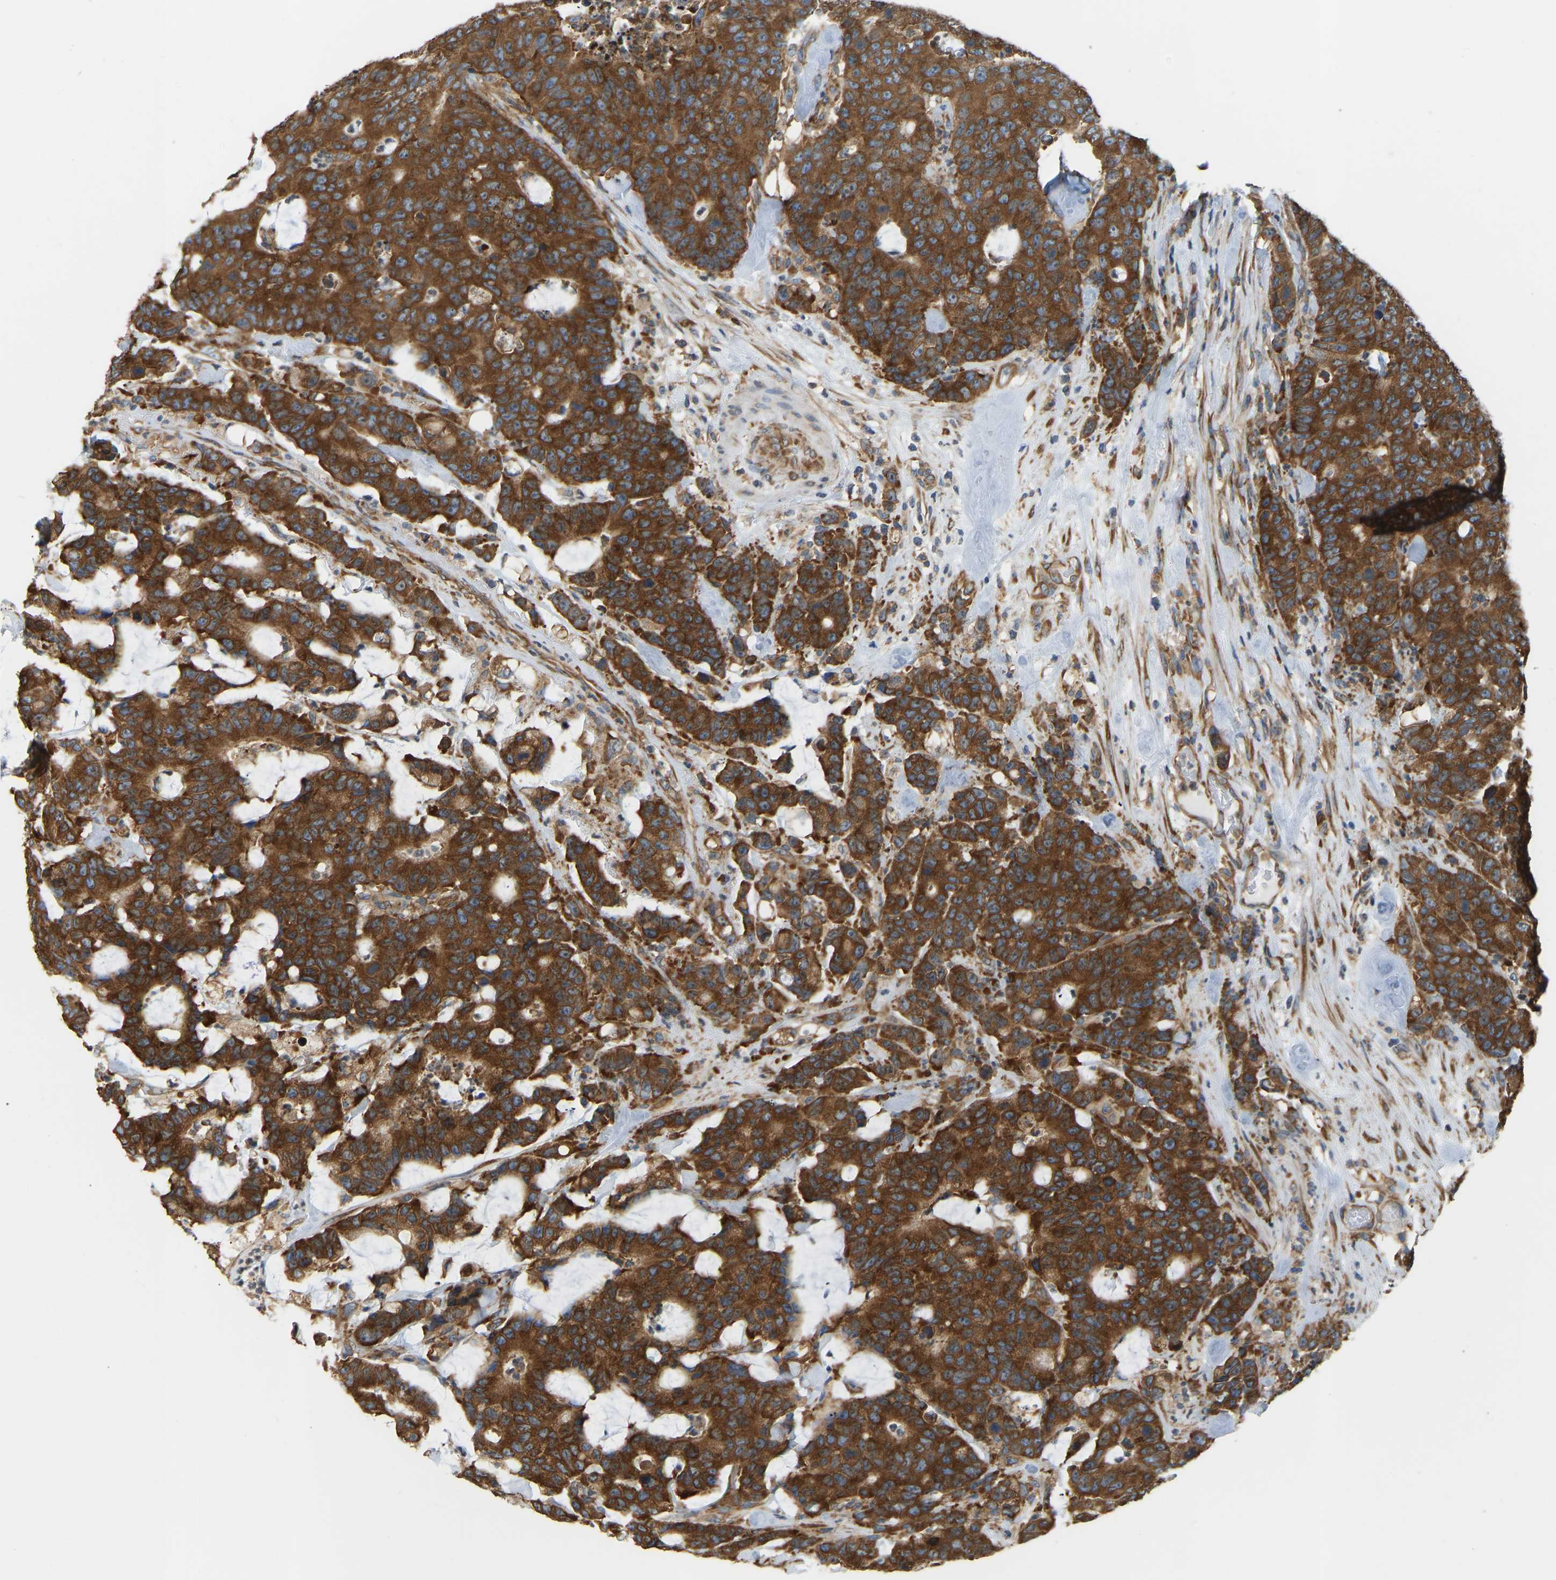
{"staining": {"intensity": "strong", "quantity": ">75%", "location": "cytoplasmic/membranous"}, "tissue": "colorectal cancer", "cell_type": "Tumor cells", "image_type": "cancer", "snomed": [{"axis": "morphology", "description": "Adenocarcinoma, NOS"}, {"axis": "topography", "description": "Colon"}], "caption": "Immunohistochemical staining of adenocarcinoma (colorectal) reveals high levels of strong cytoplasmic/membranous protein staining in about >75% of tumor cells. Immunohistochemistry (ihc) stains the protein of interest in brown and the nuclei are stained blue.", "gene": "RPS6KB2", "patient": {"sex": "female", "age": 86}}